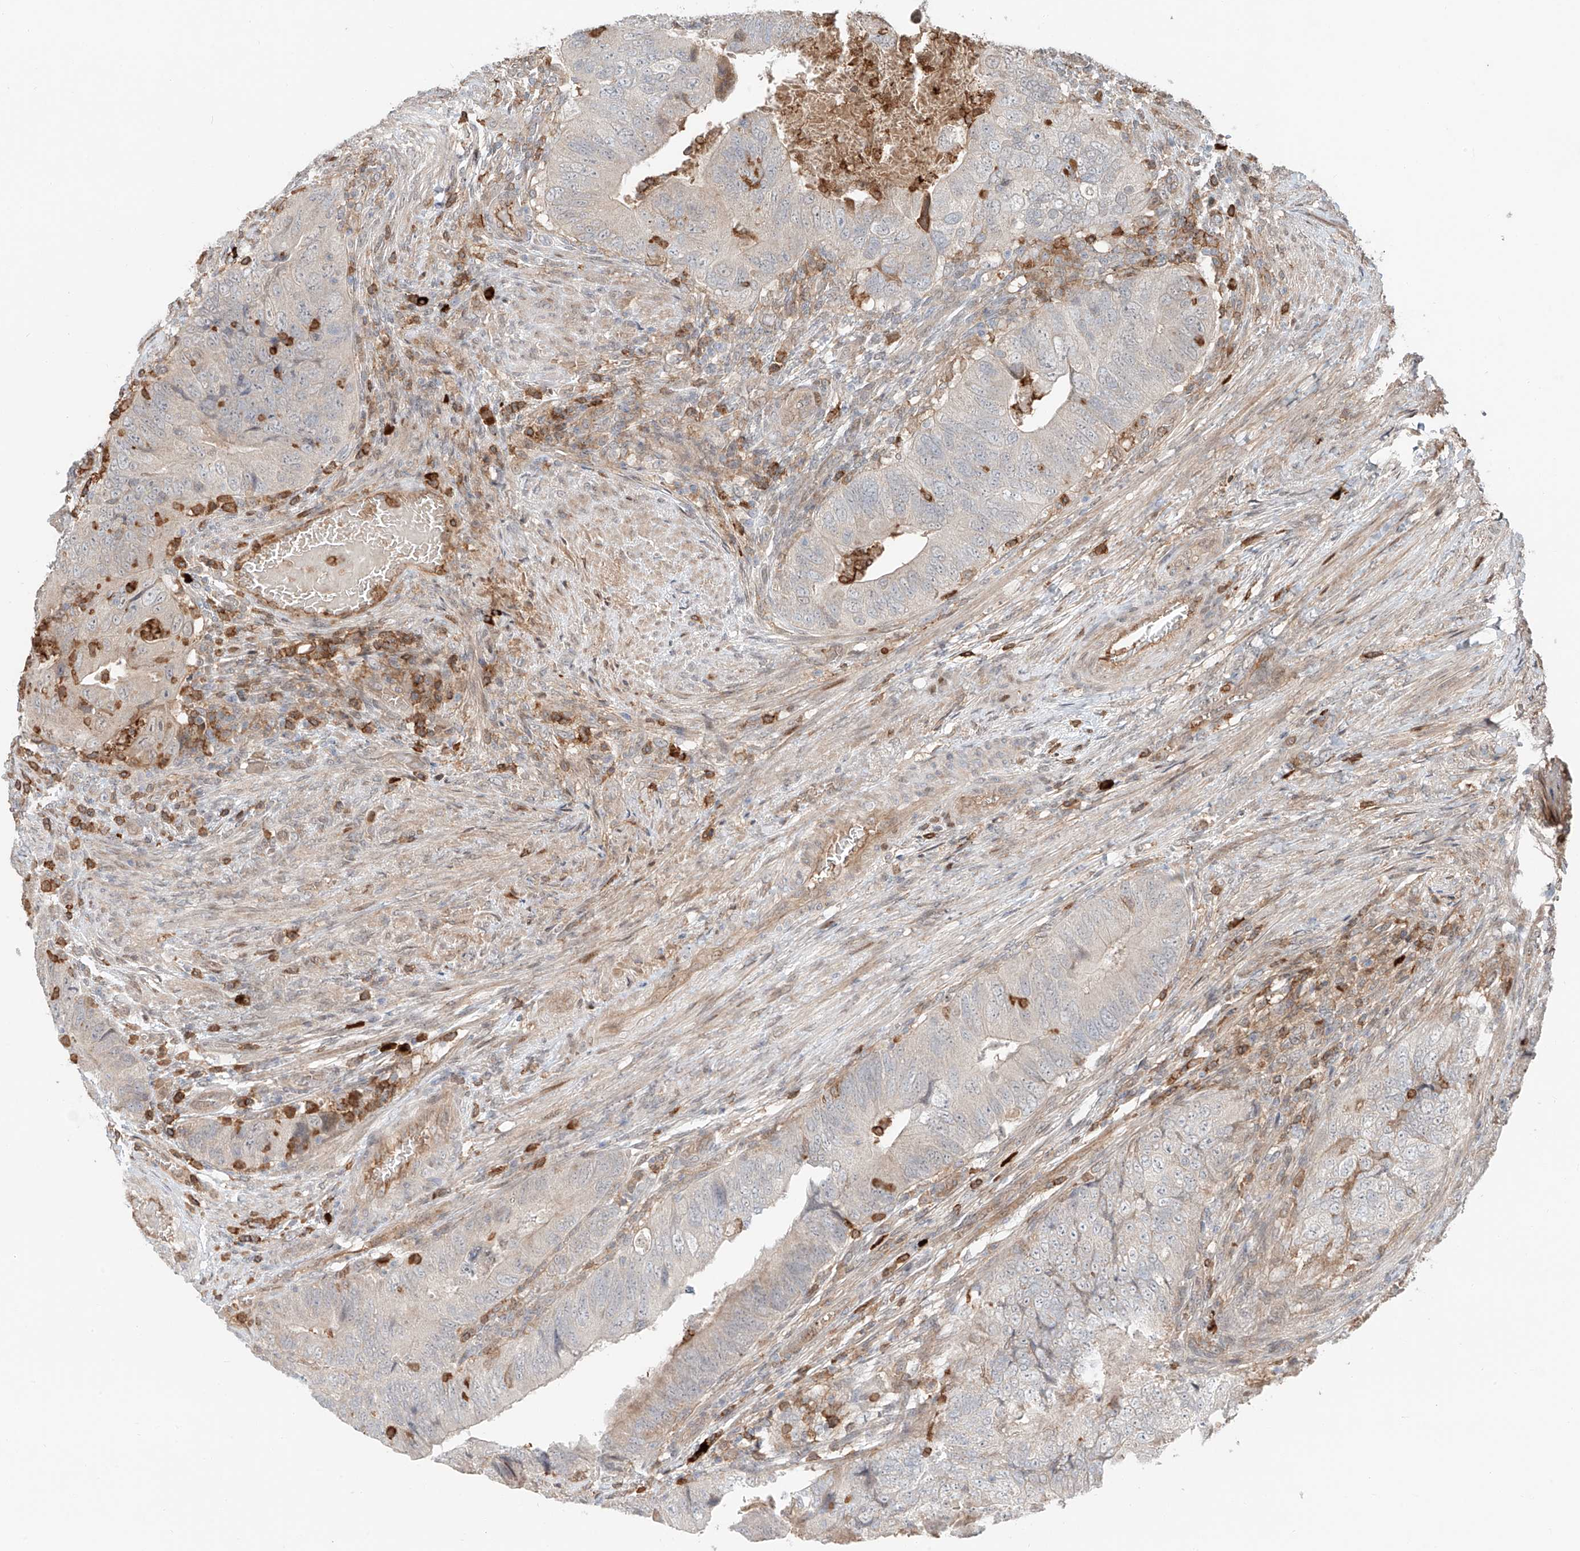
{"staining": {"intensity": "negative", "quantity": "none", "location": "none"}, "tissue": "colorectal cancer", "cell_type": "Tumor cells", "image_type": "cancer", "snomed": [{"axis": "morphology", "description": "Adenocarcinoma, NOS"}, {"axis": "topography", "description": "Rectum"}], "caption": "Adenocarcinoma (colorectal) was stained to show a protein in brown. There is no significant positivity in tumor cells. (Brightfield microscopy of DAB immunohistochemistry (IHC) at high magnification).", "gene": "CEP162", "patient": {"sex": "male", "age": 63}}